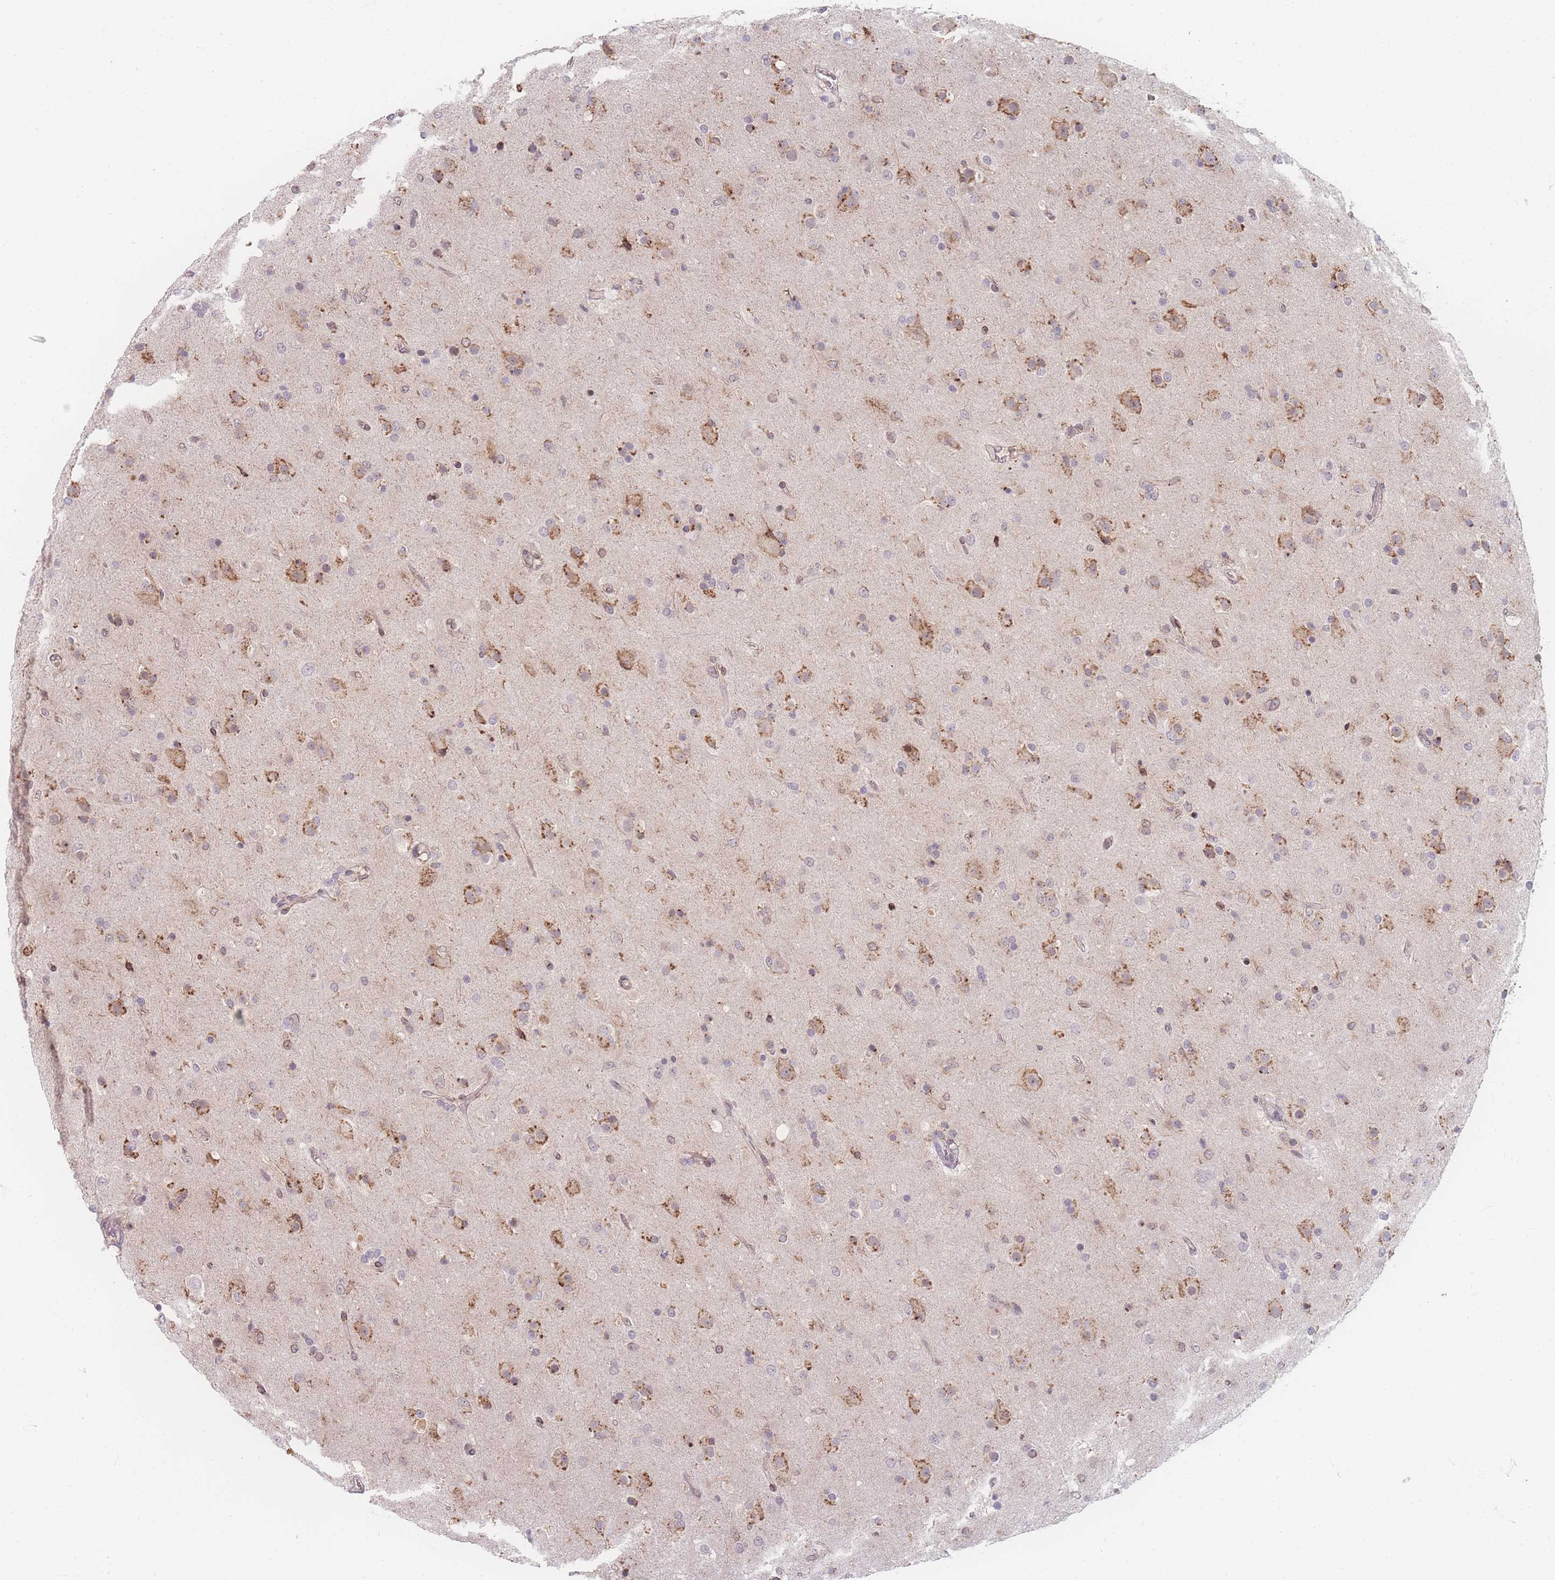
{"staining": {"intensity": "moderate", "quantity": "25%-75%", "location": "cytoplasmic/membranous"}, "tissue": "glioma", "cell_type": "Tumor cells", "image_type": "cancer", "snomed": [{"axis": "morphology", "description": "Glioma, malignant, Low grade"}, {"axis": "topography", "description": "Brain"}], "caption": "Immunohistochemistry (IHC) of malignant glioma (low-grade) exhibits medium levels of moderate cytoplasmic/membranous positivity in about 25%-75% of tumor cells.", "gene": "ZC3H13", "patient": {"sex": "male", "age": 65}}